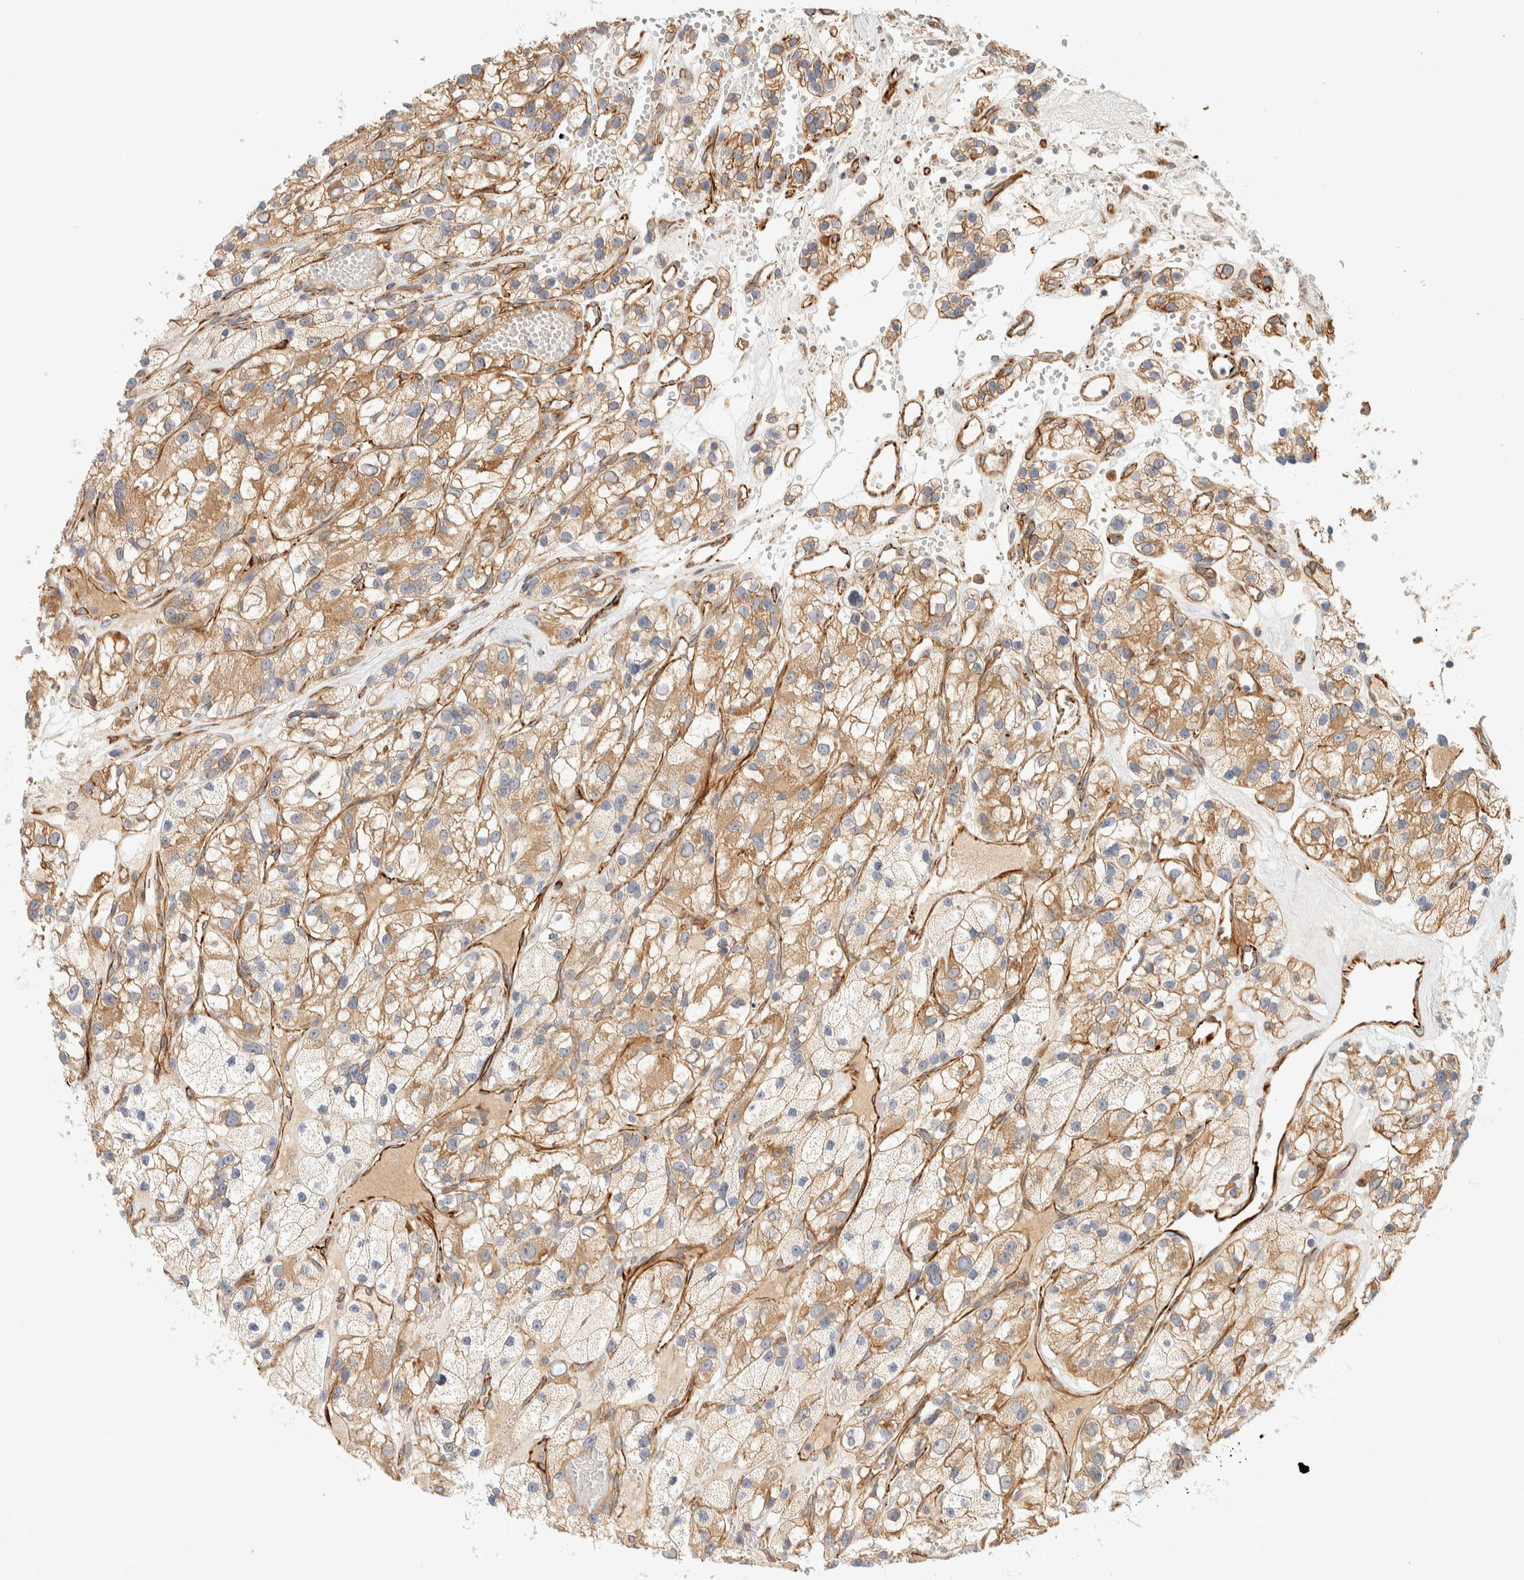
{"staining": {"intensity": "moderate", "quantity": ">75%", "location": "cytoplasmic/membranous"}, "tissue": "renal cancer", "cell_type": "Tumor cells", "image_type": "cancer", "snomed": [{"axis": "morphology", "description": "Adenocarcinoma, NOS"}, {"axis": "topography", "description": "Kidney"}], "caption": "Protein expression analysis of human adenocarcinoma (renal) reveals moderate cytoplasmic/membranous staining in about >75% of tumor cells. (DAB (3,3'-diaminobenzidine) IHC with brightfield microscopy, high magnification).", "gene": "FAT1", "patient": {"sex": "female", "age": 57}}